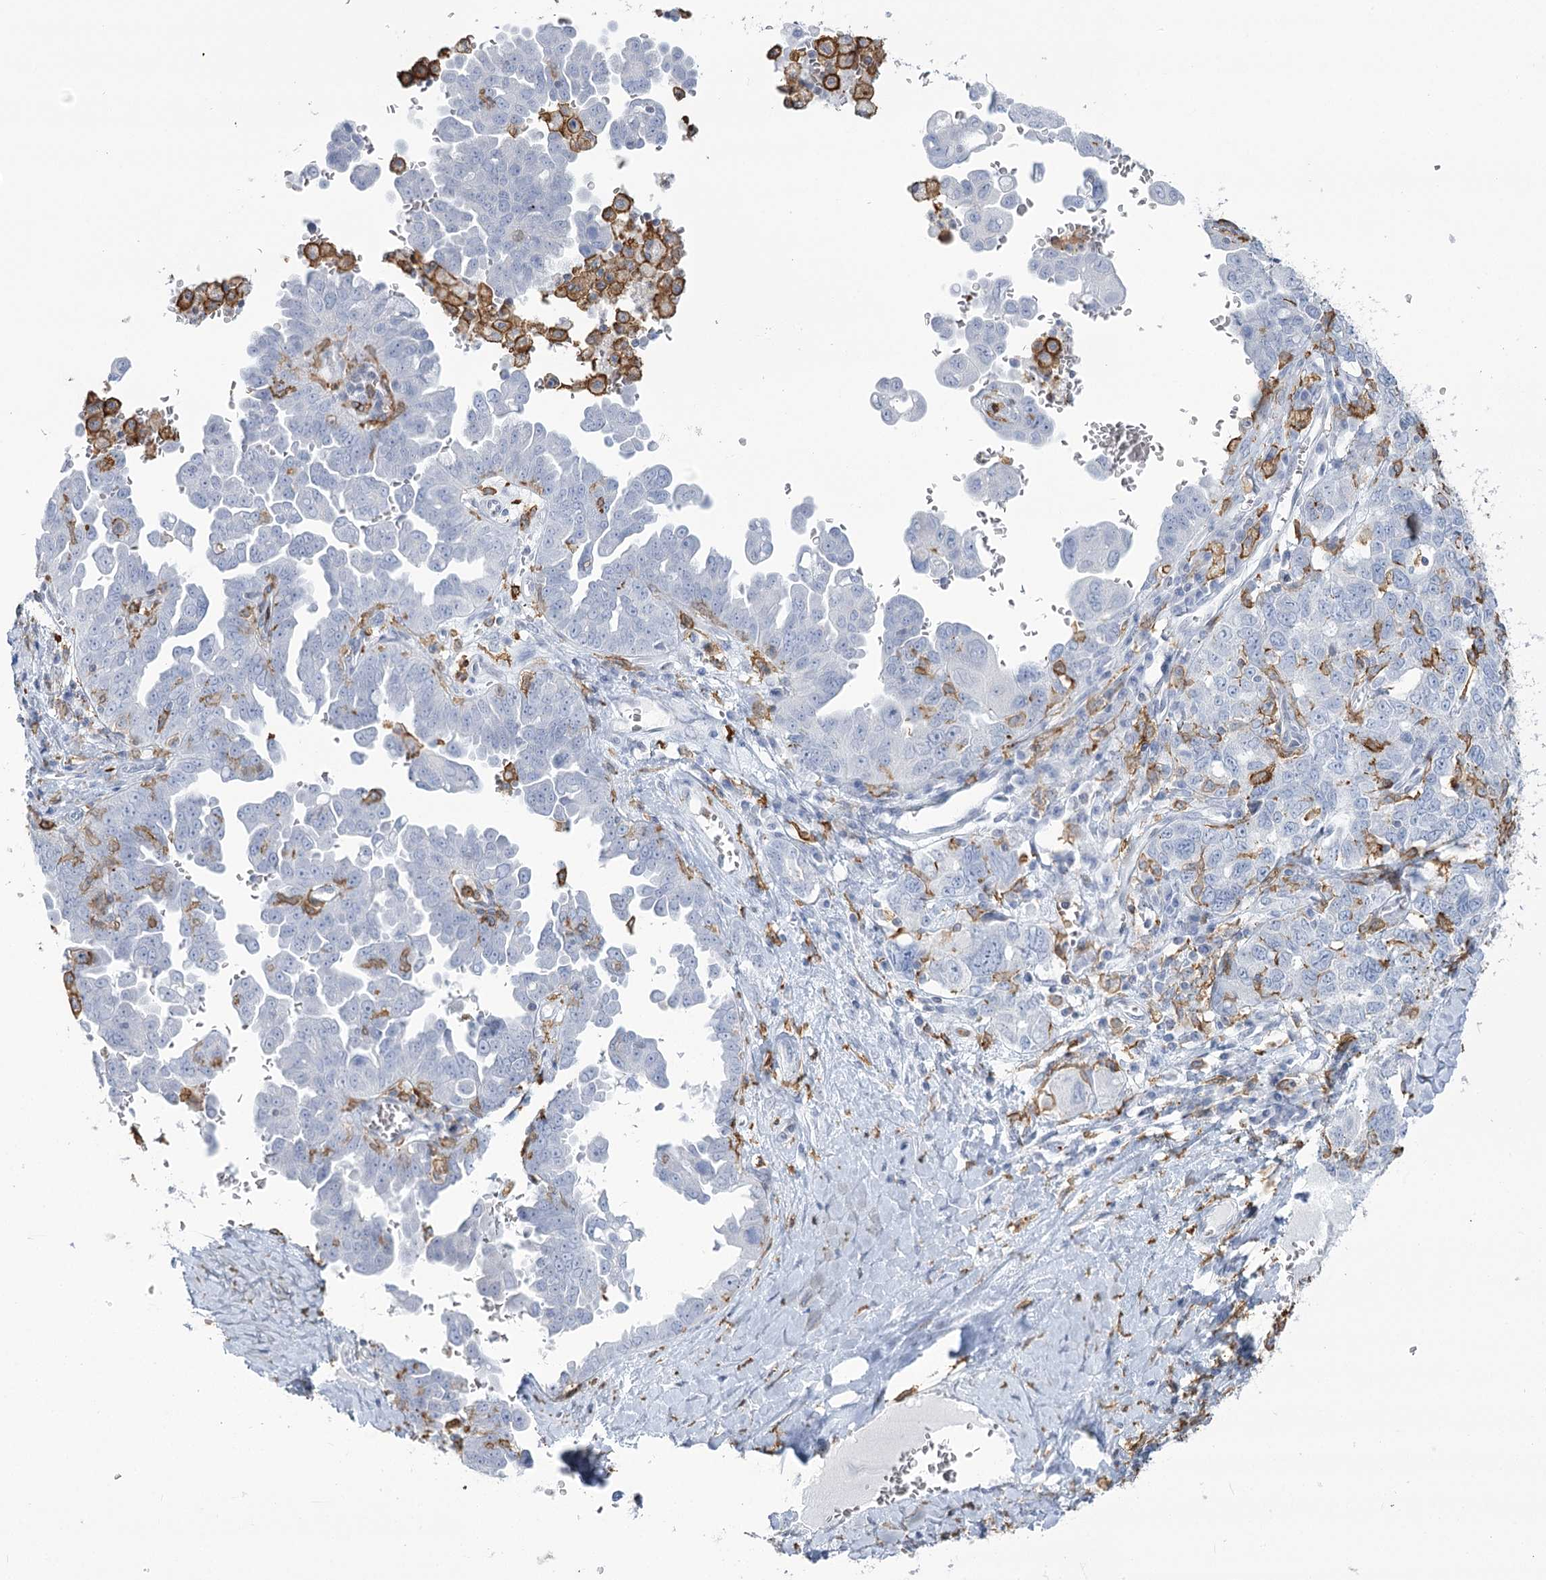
{"staining": {"intensity": "negative", "quantity": "none", "location": "none"}, "tissue": "ovarian cancer", "cell_type": "Tumor cells", "image_type": "cancer", "snomed": [{"axis": "morphology", "description": "Carcinoma, endometroid"}, {"axis": "topography", "description": "Ovary"}], "caption": "Ovarian endometroid carcinoma stained for a protein using immunohistochemistry (IHC) displays no expression tumor cells.", "gene": "C11orf1", "patient": {"sex": "female", "age": 62}}